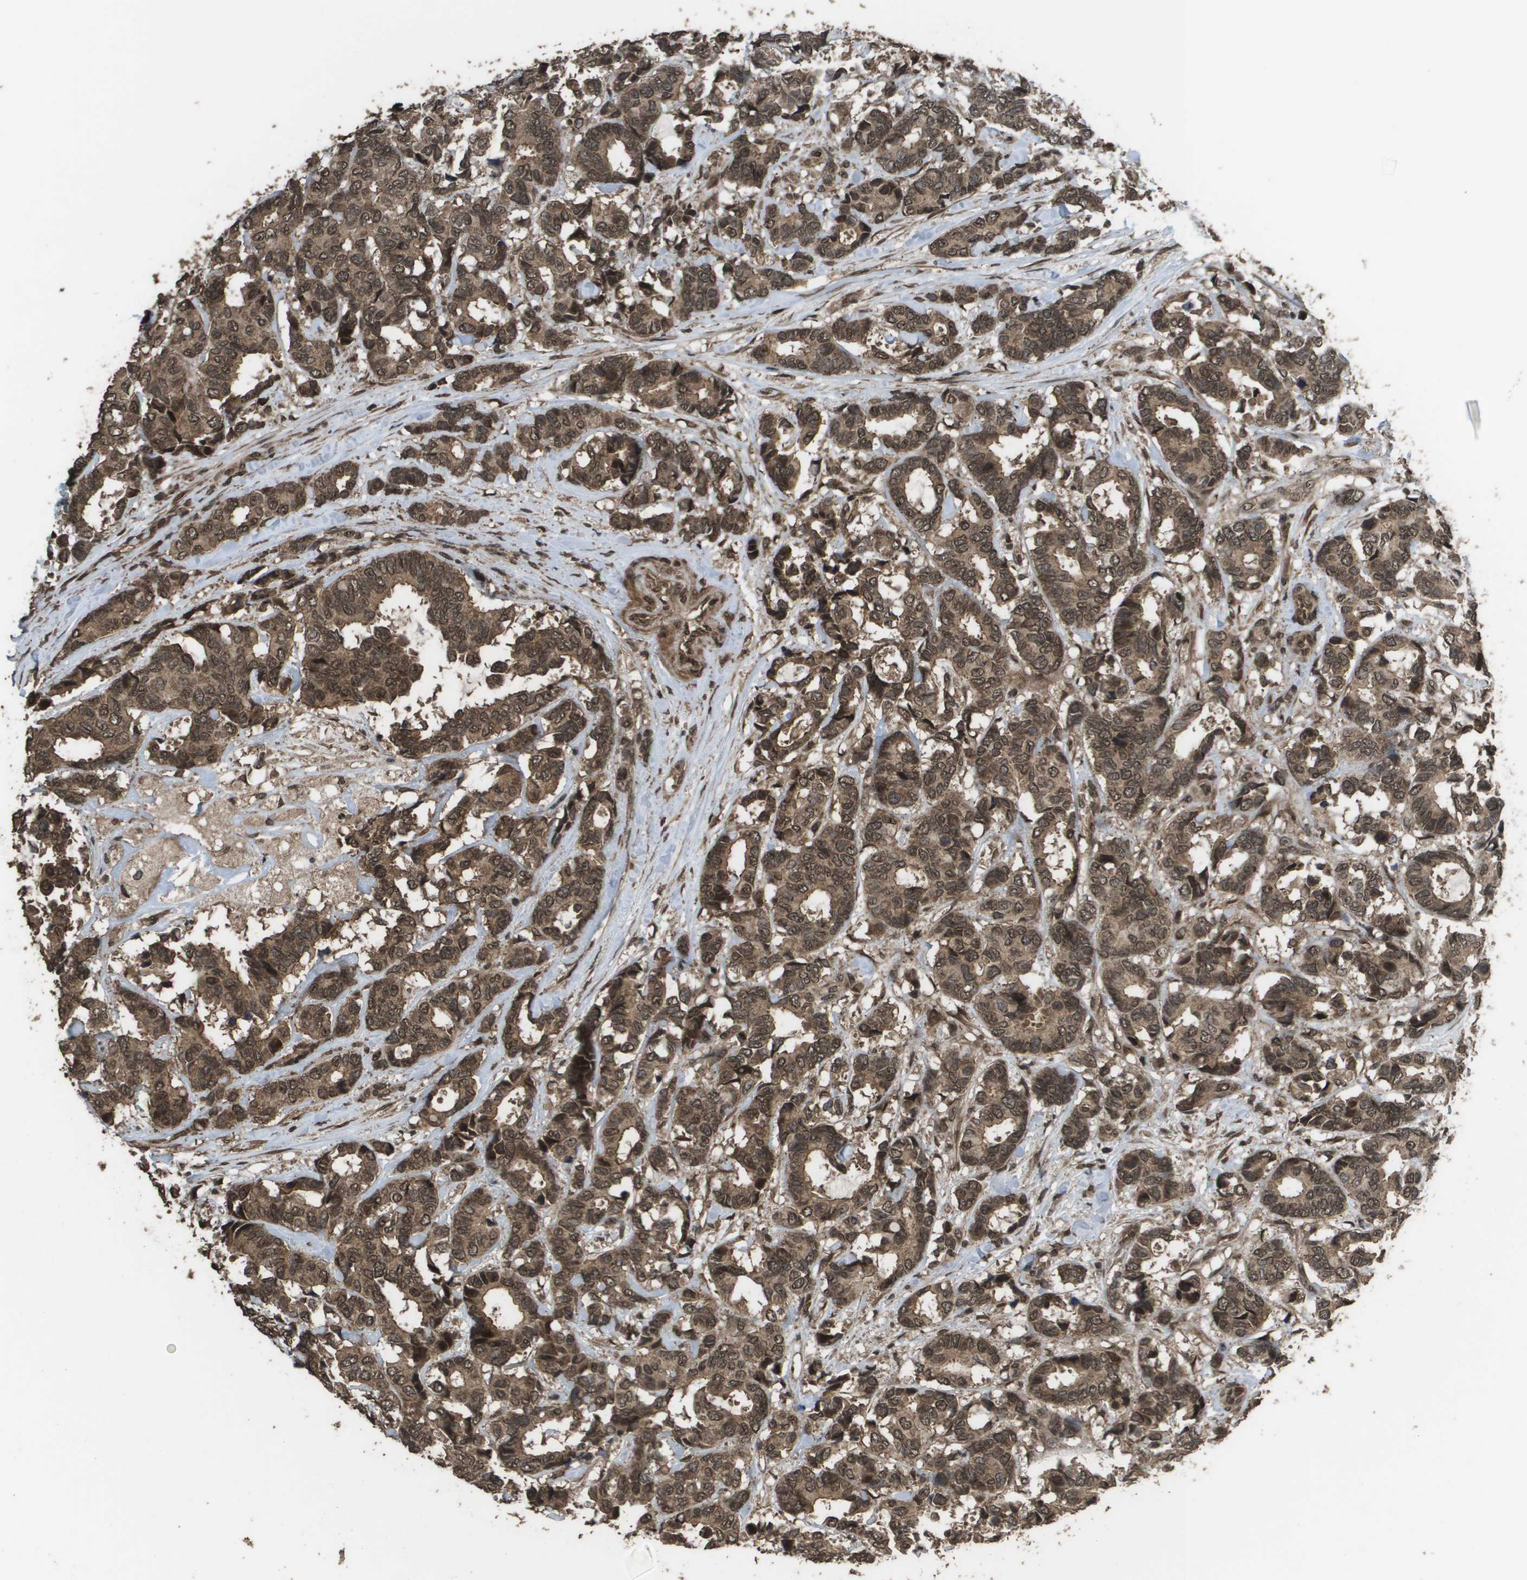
{"staining": {"intensity": "moderate", "quantity": ">75%", "location": "cytoplasmic/membranous,nuclear"}, "tissue": "breast cancer", "cell_type": "Tumor cells", "image_type": "cancer", "snomed": [{"axis": "morphology", "description": "Duct carcinoma"}, {"axis": "topography", "description": "Breast"}], "caption": "Tumor cells demonstrate moderate cytoplasmic/membranous and nuclear positivity in about >75% of cells in breast cancer (infiltrating ductal carcinoma).", "gene": "AXIN2", "patient": {"sex": "female", "age": 87}}